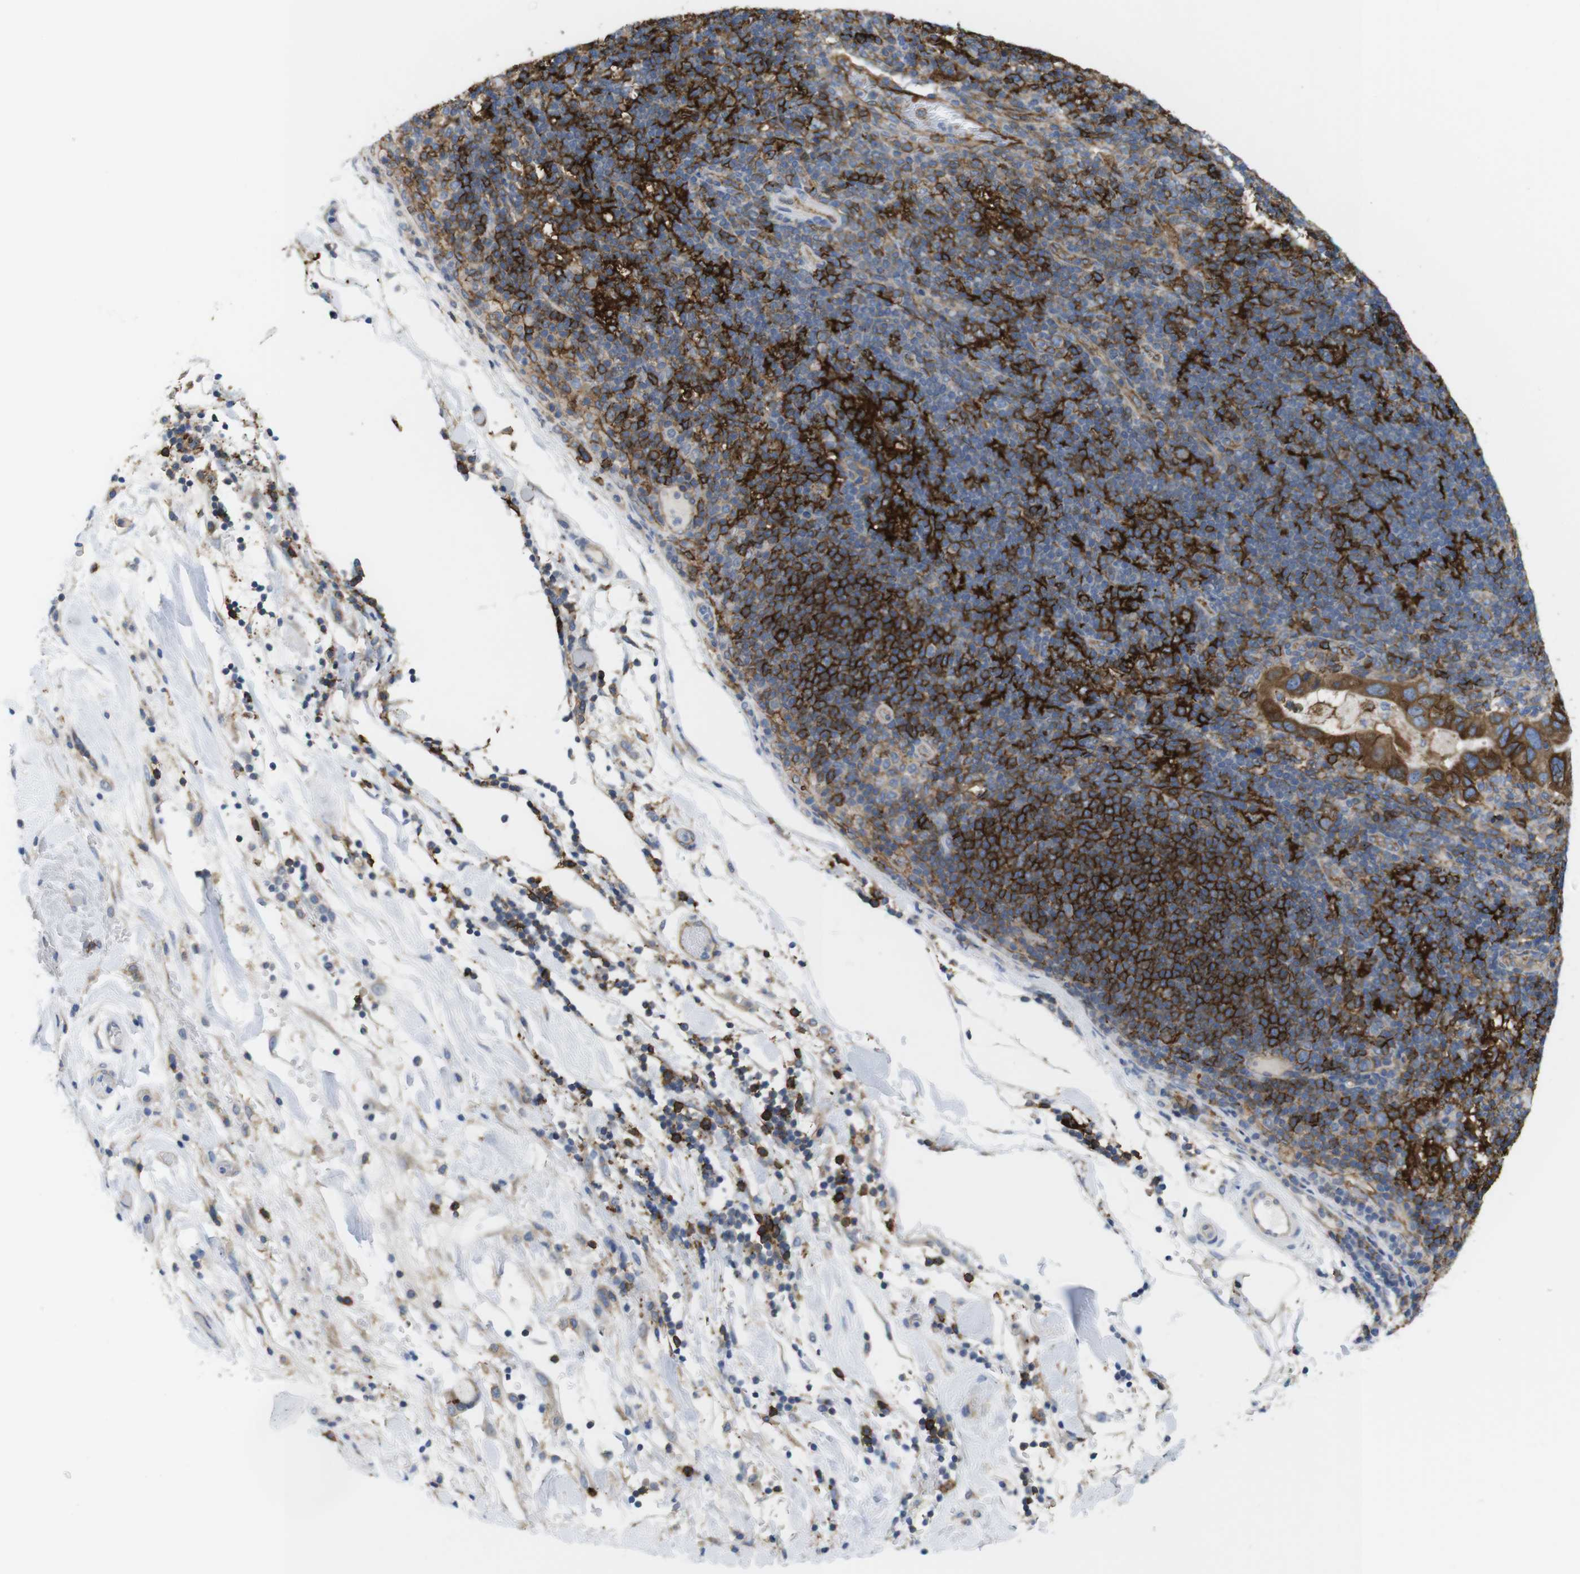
{"staining": {"intensity": "moderate", "quantity": ">75%", "location": "cytoplasmic/membranous"}, "tissue": "pancreatic cancer", "cell_type": "Tumor cells", "image_type": "cancer", "snomed": [{"axis": "morphology", "description": "Adenocarcinoma, NOS"}, {"axis": "topography", "description": "Pancreas"}], "caption": "Tumor cells display medium levels of moderate cytoplasmic/membranous expression in approximately >75% of cells in human pancreatic adenocarcinoma. (Brightfield microscopy of DAB IHC at high magnification).", "gene": "CCR6", "patient": {"sex": "female", "age": 71}}